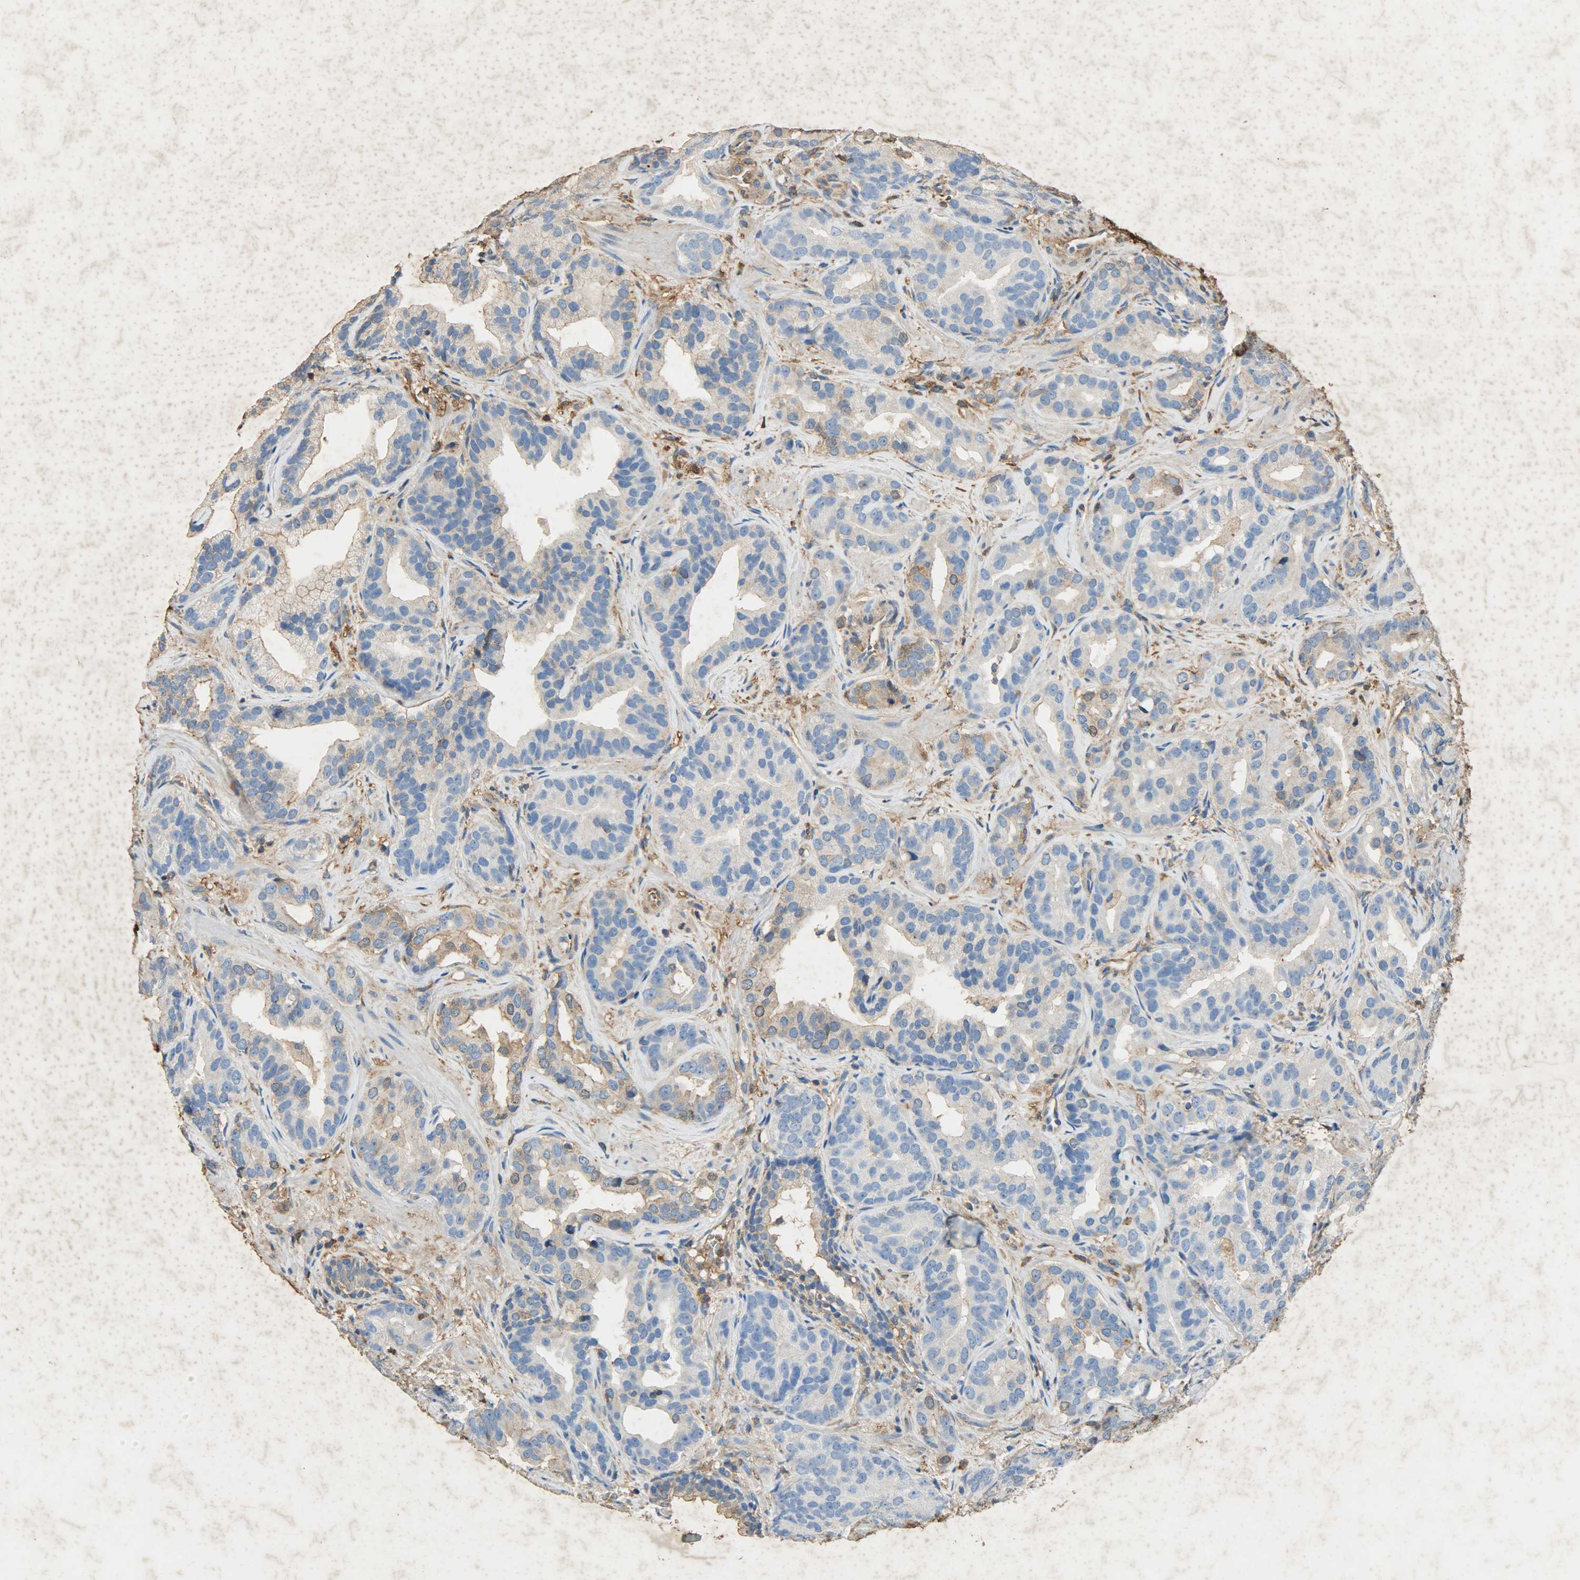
{"staining": {"intensity": "weak", "quantity": "<25%", "location": "cytoplasmic/membranous"}, "tissue": "prostate cancer", "cell_type": "Tumor cells", "image_type": "cancer", "snomed": [{"axis": "morphology", "description": "Adenocarcinoma, Low grade"}, {"axis": "topography", "description": "Prostate"}], "caption": "A high-resolution photomicrograph shows immunohistochemistry staining of low-grade adenocarcinoma (prostate), which shows no significant positivity in tumor cells.", "gene": "ANXA6", "patient": {"sex": "male", "age": 59}}